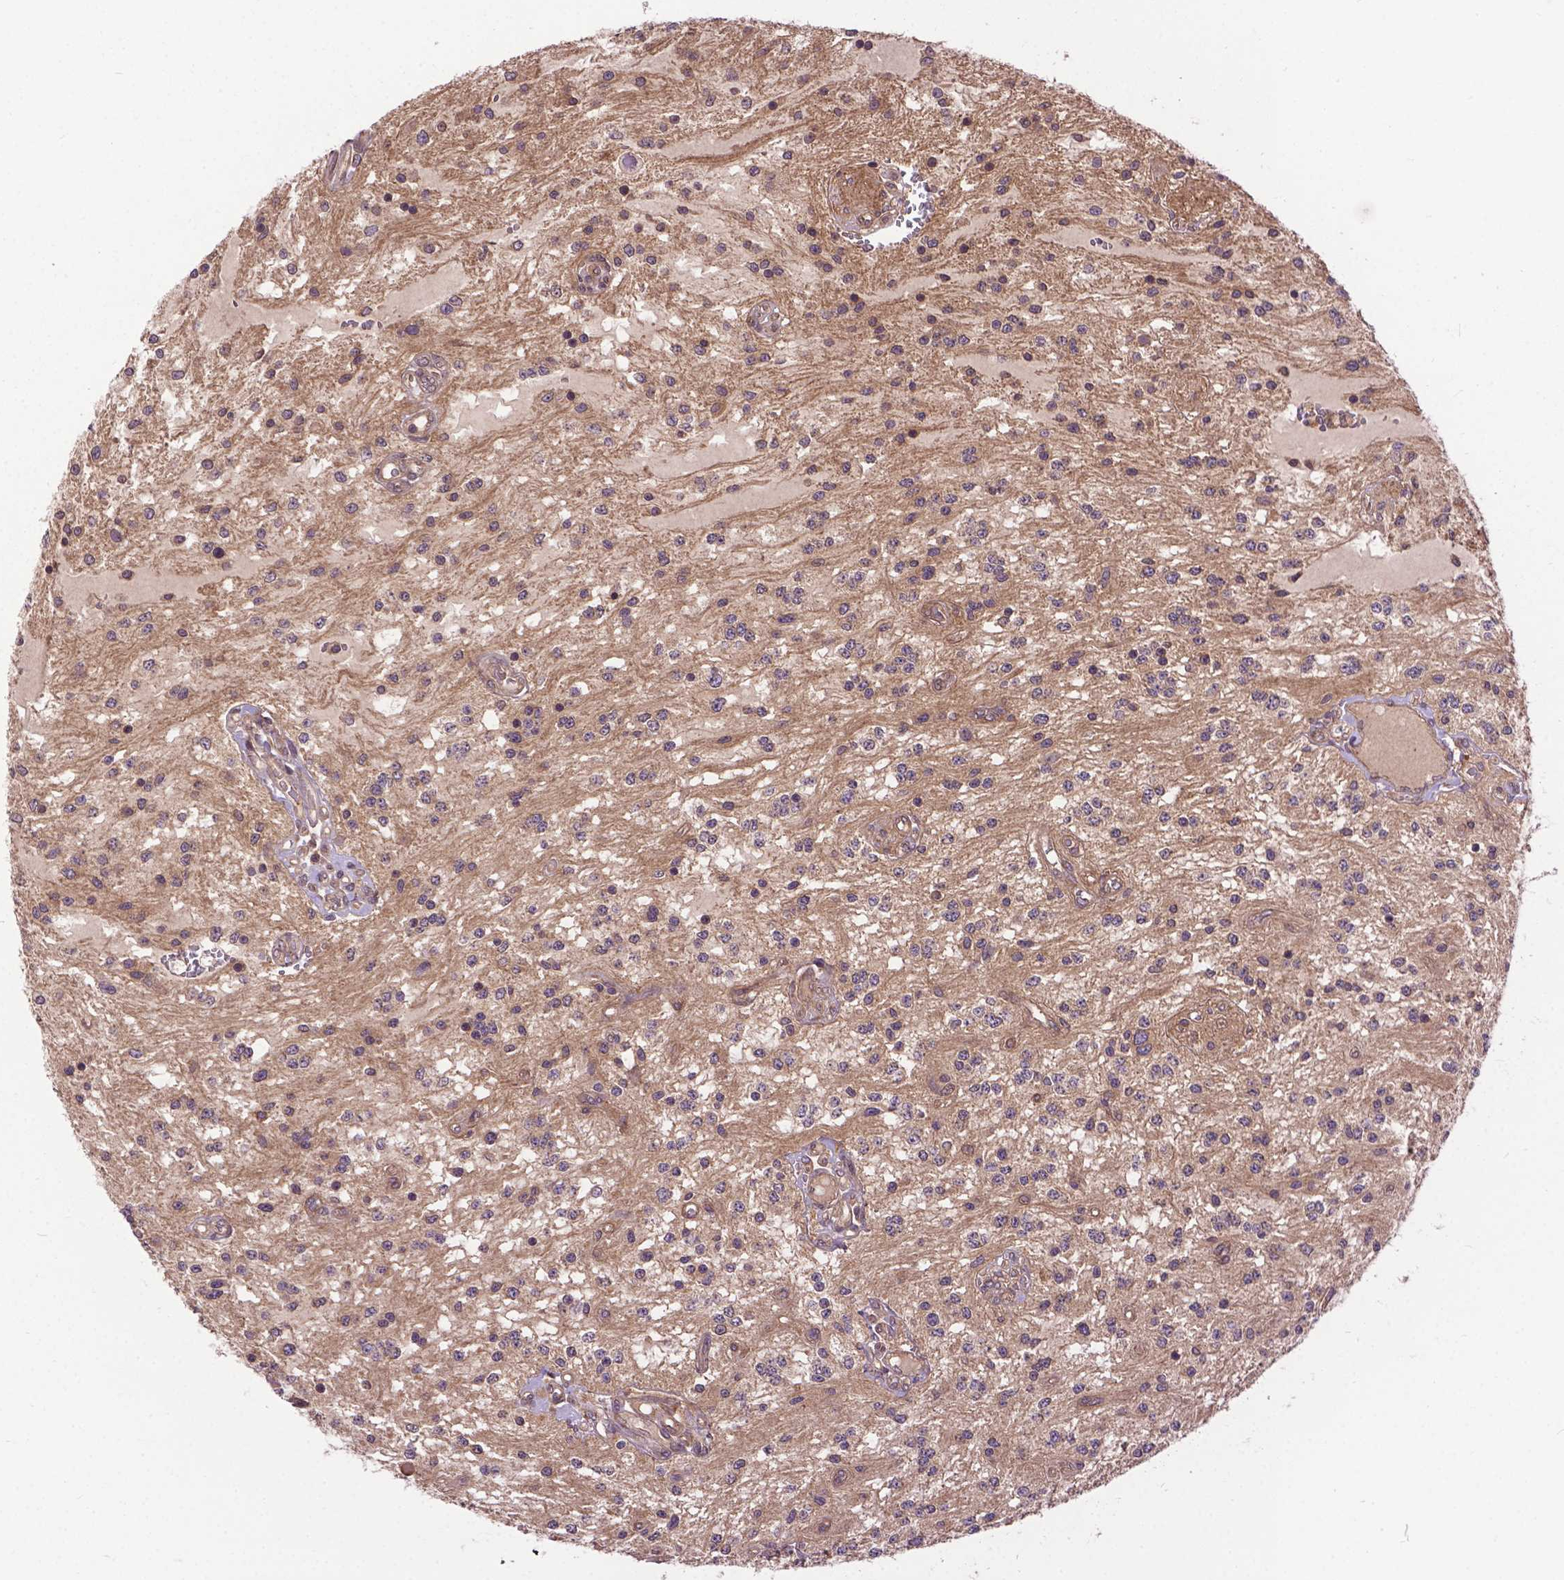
{"staining": {"intensity": "moderate", "quantity": ">75%", "location": "cytoplasmic/membranous"}, "tissue": "glioma", "cell_type": "Tumor cells", "image_type": "cancer", "snomed": [{"axis": "morphology", "description": "Glioma, malignant, Low grade"}, {"axis": "topography", "description": "Cerebellum"}], "caption": "Glioma stained for a protein (brown) demonstrates moderate cytoplasmic/membranous positive positivity in about >75% of tumor cells.", "gene": "ZNF616", "patient": {"sex": "female", "age": 14}}